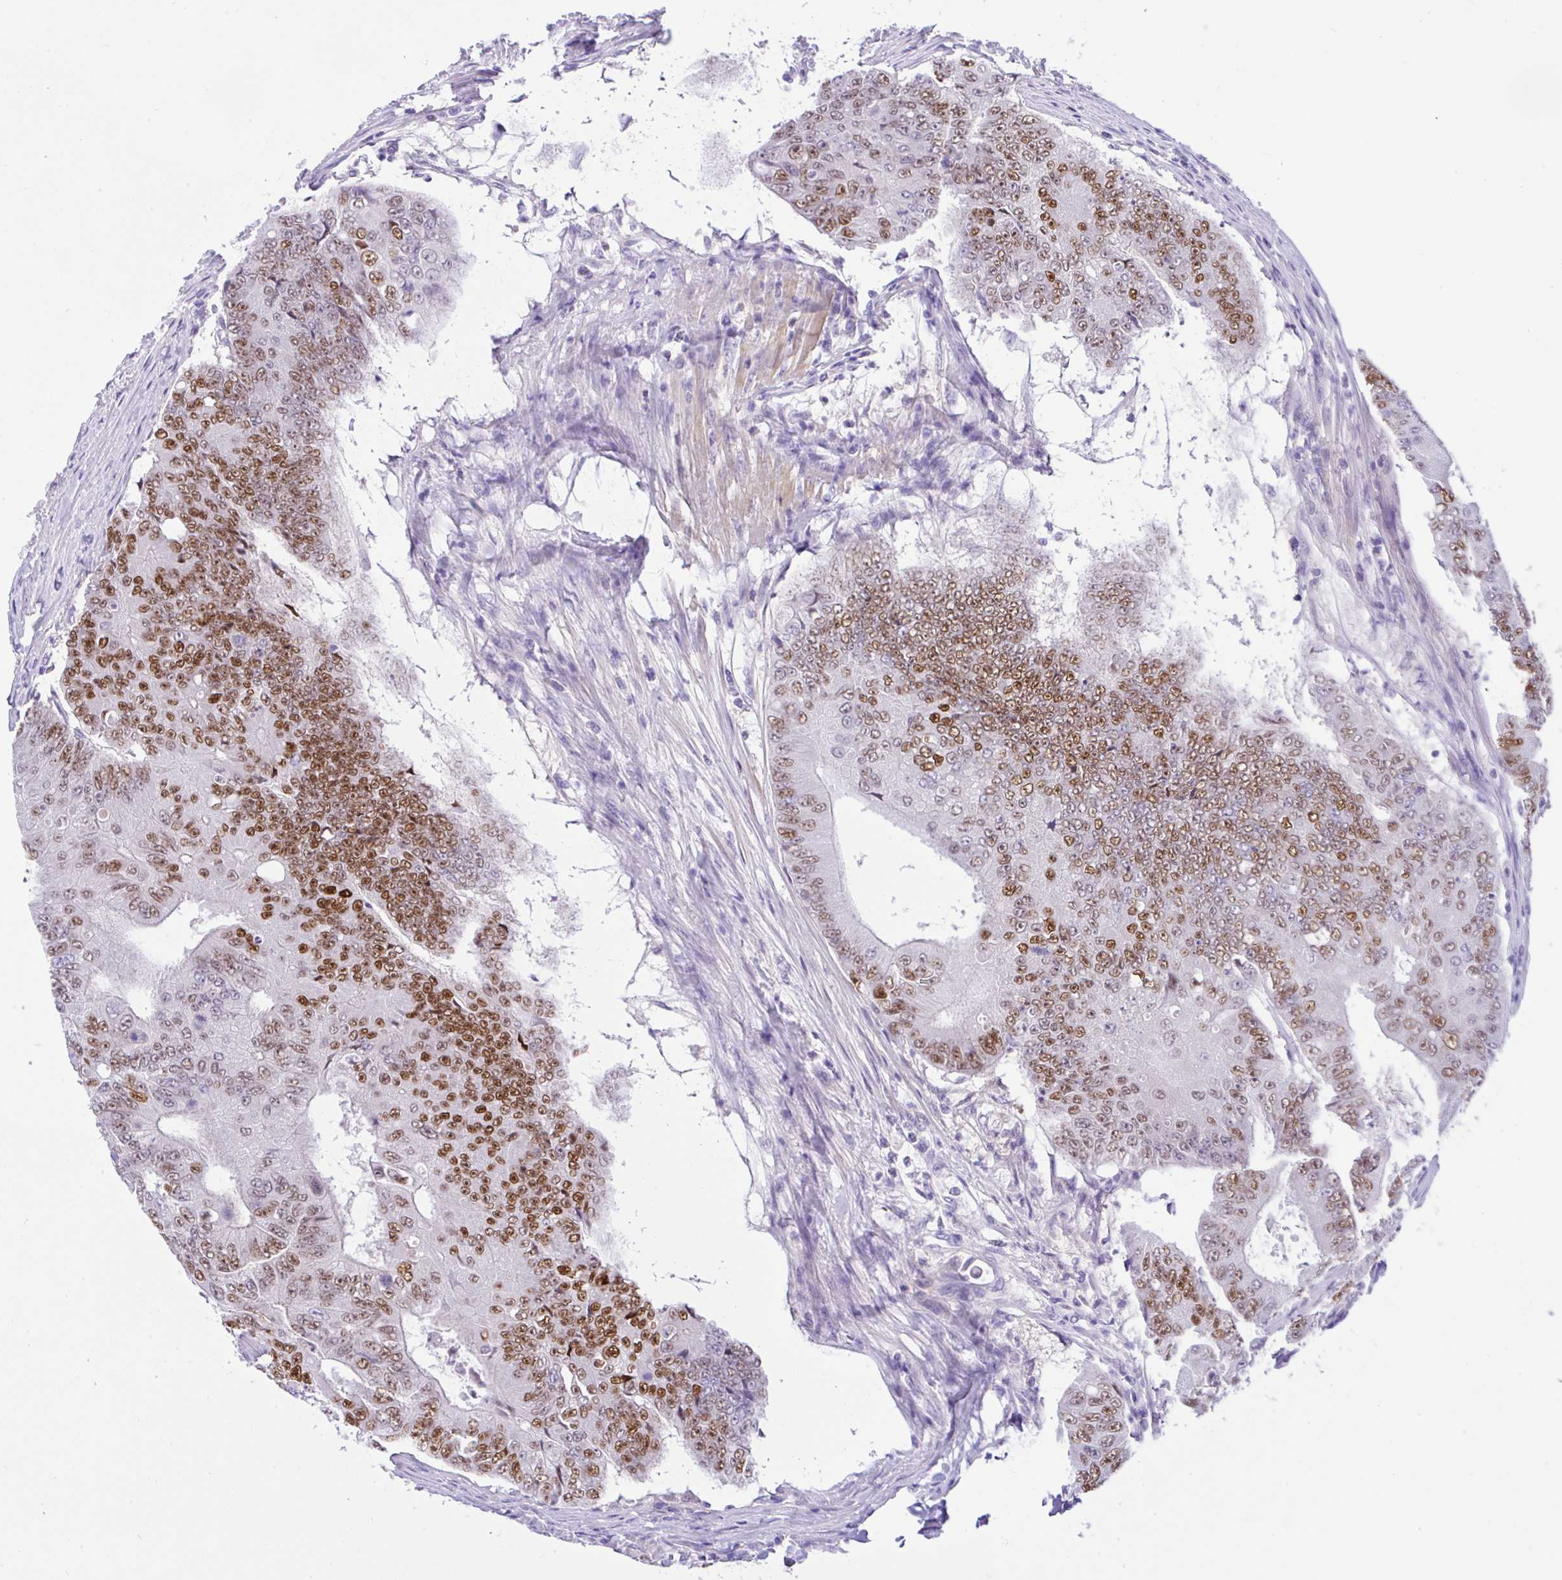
{"staining": {"intensity": "moderate", "quantity": ">75%", "location": "nuclear"}, "tissue": "colorectal cancer", "cell_type": "Tumor cells", "image_type": "cancer", "snomed": [{"axis": "morphology", "description": "Adenocarcinoma, NOS"}, {"axis": "topography", "description": "Colon"}], "caption": "Protein expression analysis of adenocarcinoma (colorectal) demonstrates moderate nuclear staining in about >75% of tumor cells.", "gene": "ANO4", "patient": {"sex": "female", "age": 48}}